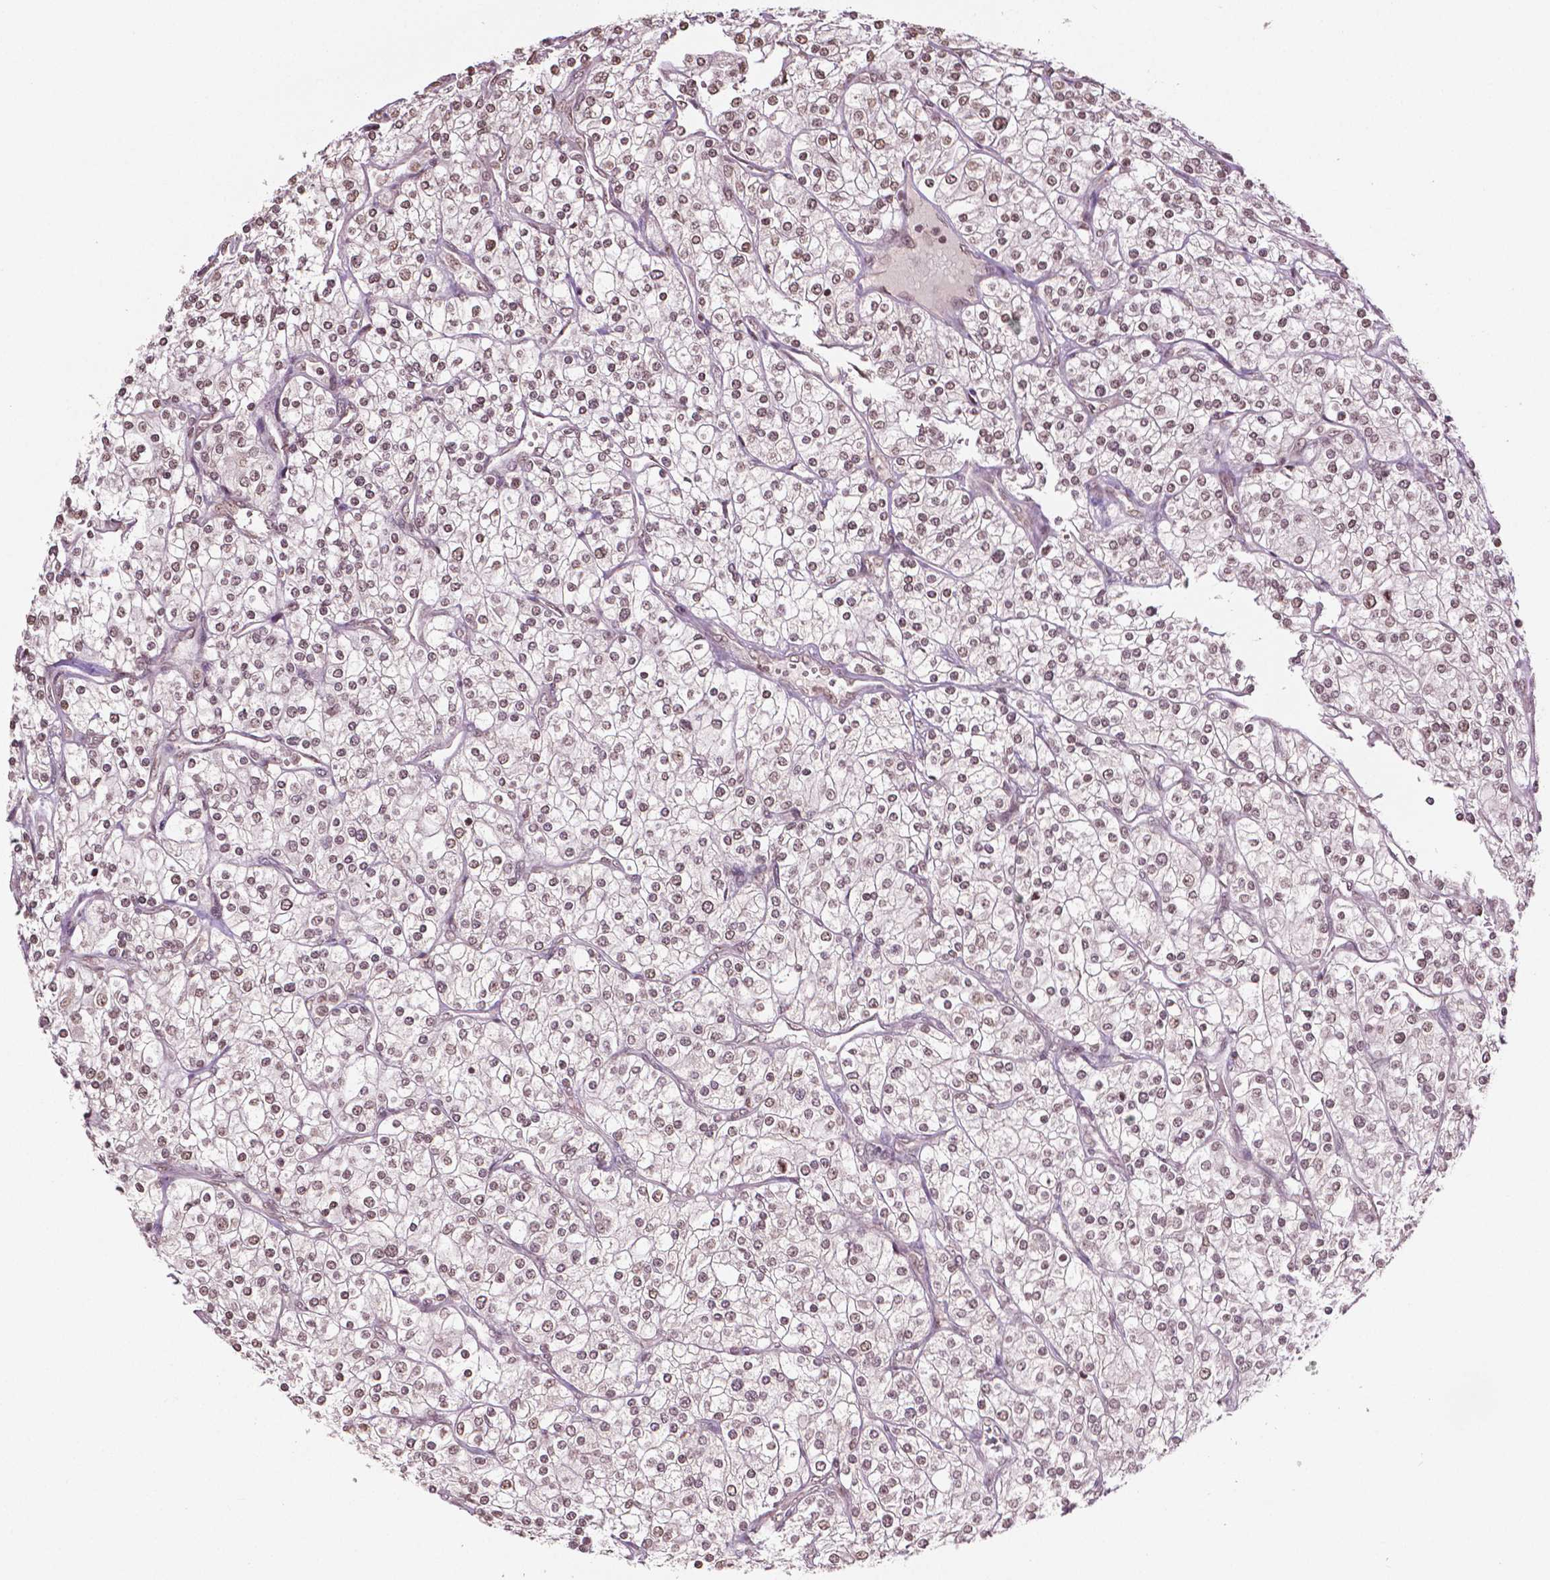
{"staining": {"intensity": "moderate", "quantity": ">75%", "location": "nuclear"}, "tissue": "renal cancer", "cell_type": "Tumor cells", "image_type": "cancer", "snomed": [{"axis": "morphology", "description": "Adenocarcinoma, NOS"}, {"axis": "topography", "description": "Kidney"}], "caption": "Adenocarcinoma (renal) stained with IHC reveals moderate nuclear positivity in about >75% of tumor cells.", "gene": "DEK", "patient": {"sex": "male", "age": 80}}